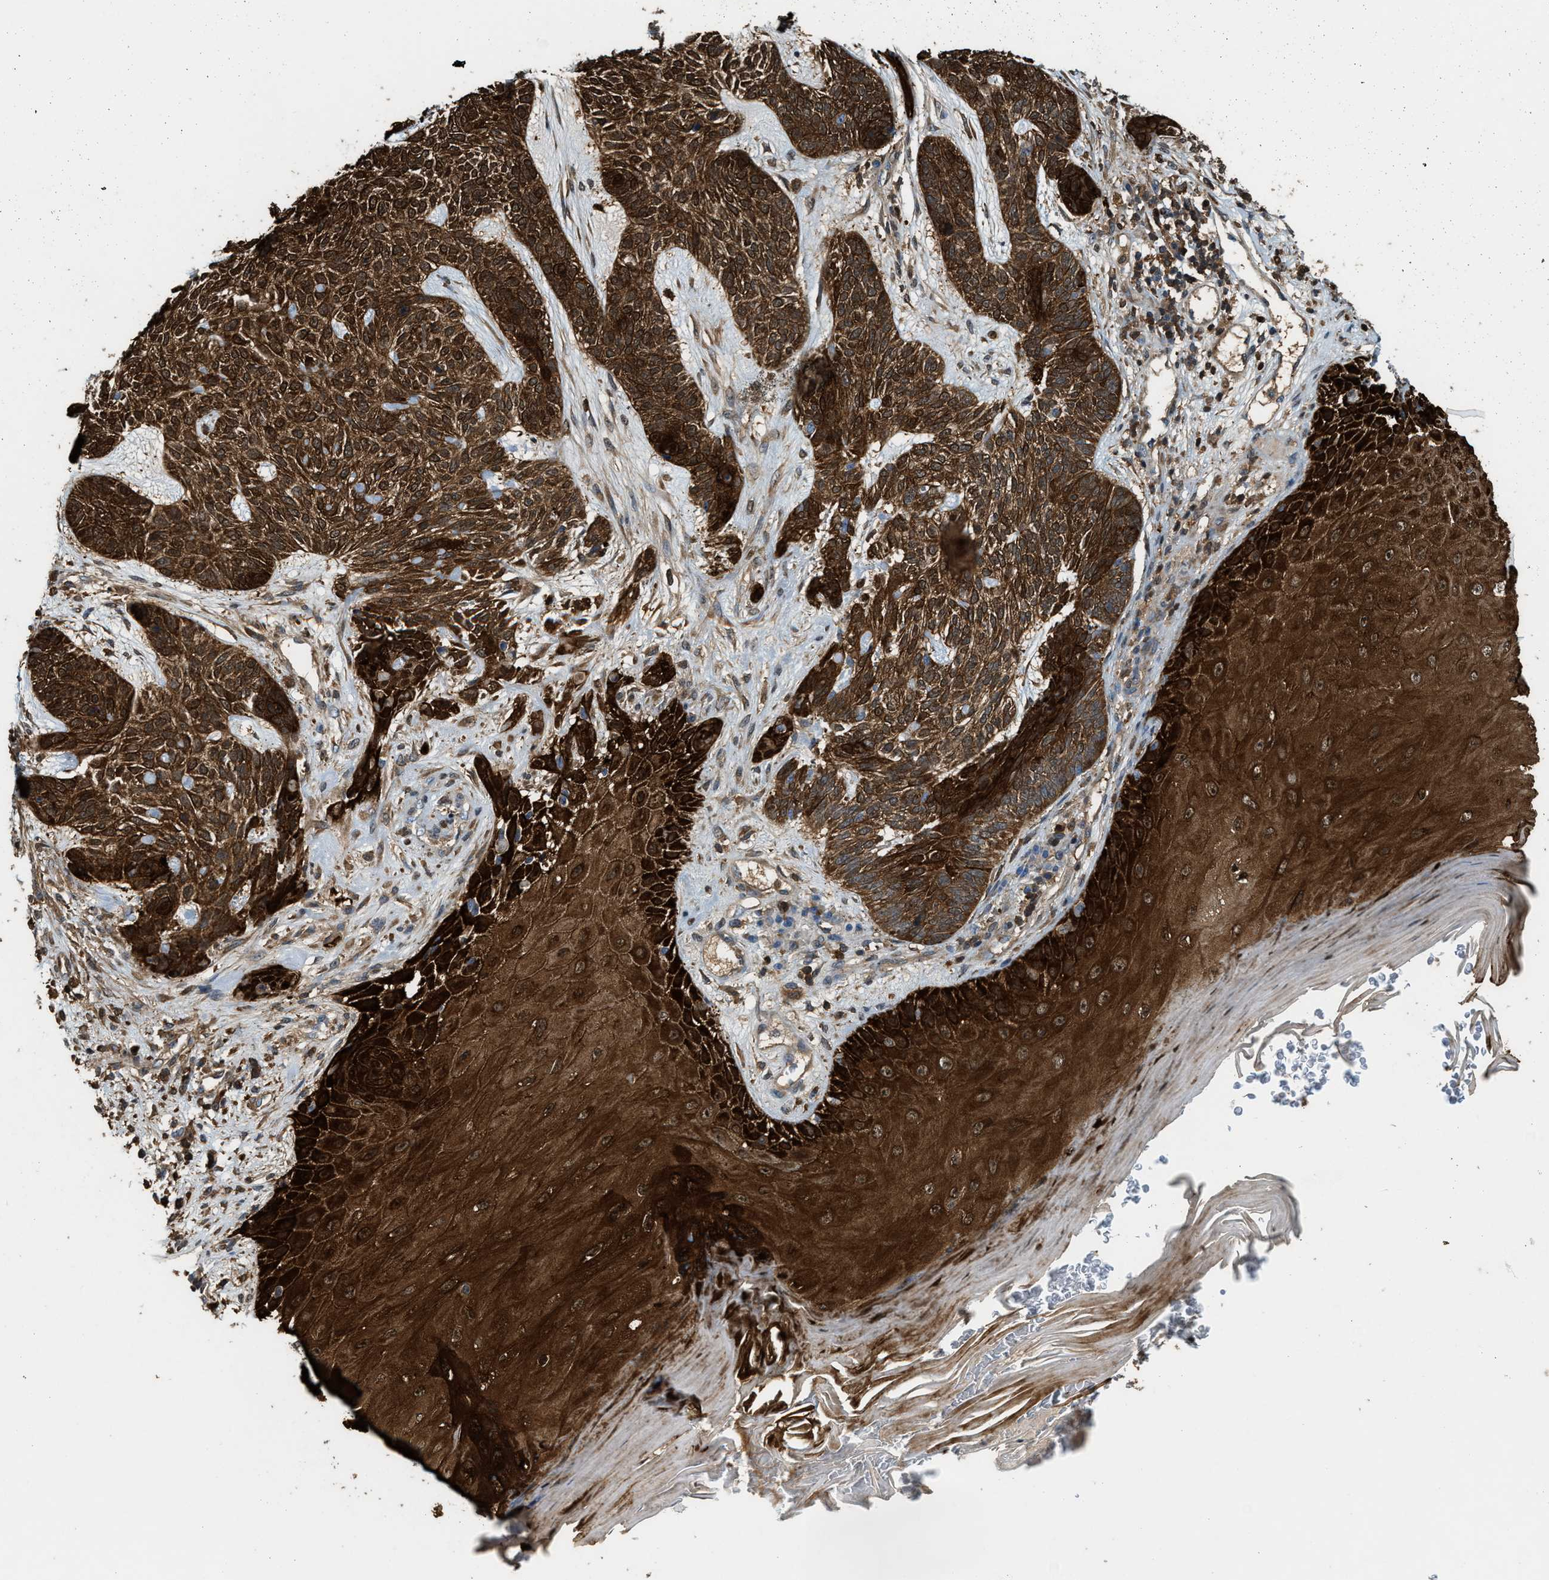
{"staining": {"intensity": "strong", "quantity": ">75%", "location": "cytoplasmic/membranous"}, "tissue": "skin cancer", "cell_type": "Tumor cells", "image_type": "cancer", "snomed": [{"axis": "morphology", "description": "Basal cell carcinoma"}, {"axis": "topography", "description": "Skin"}], "caption": "A photomicrograph of skin cancer stained for a protein displays strong cytoplasmic/membranous brown staining in tumor cells.", "gene": "SERPINB5", "patient": {"sex": "male", "age": 55}}